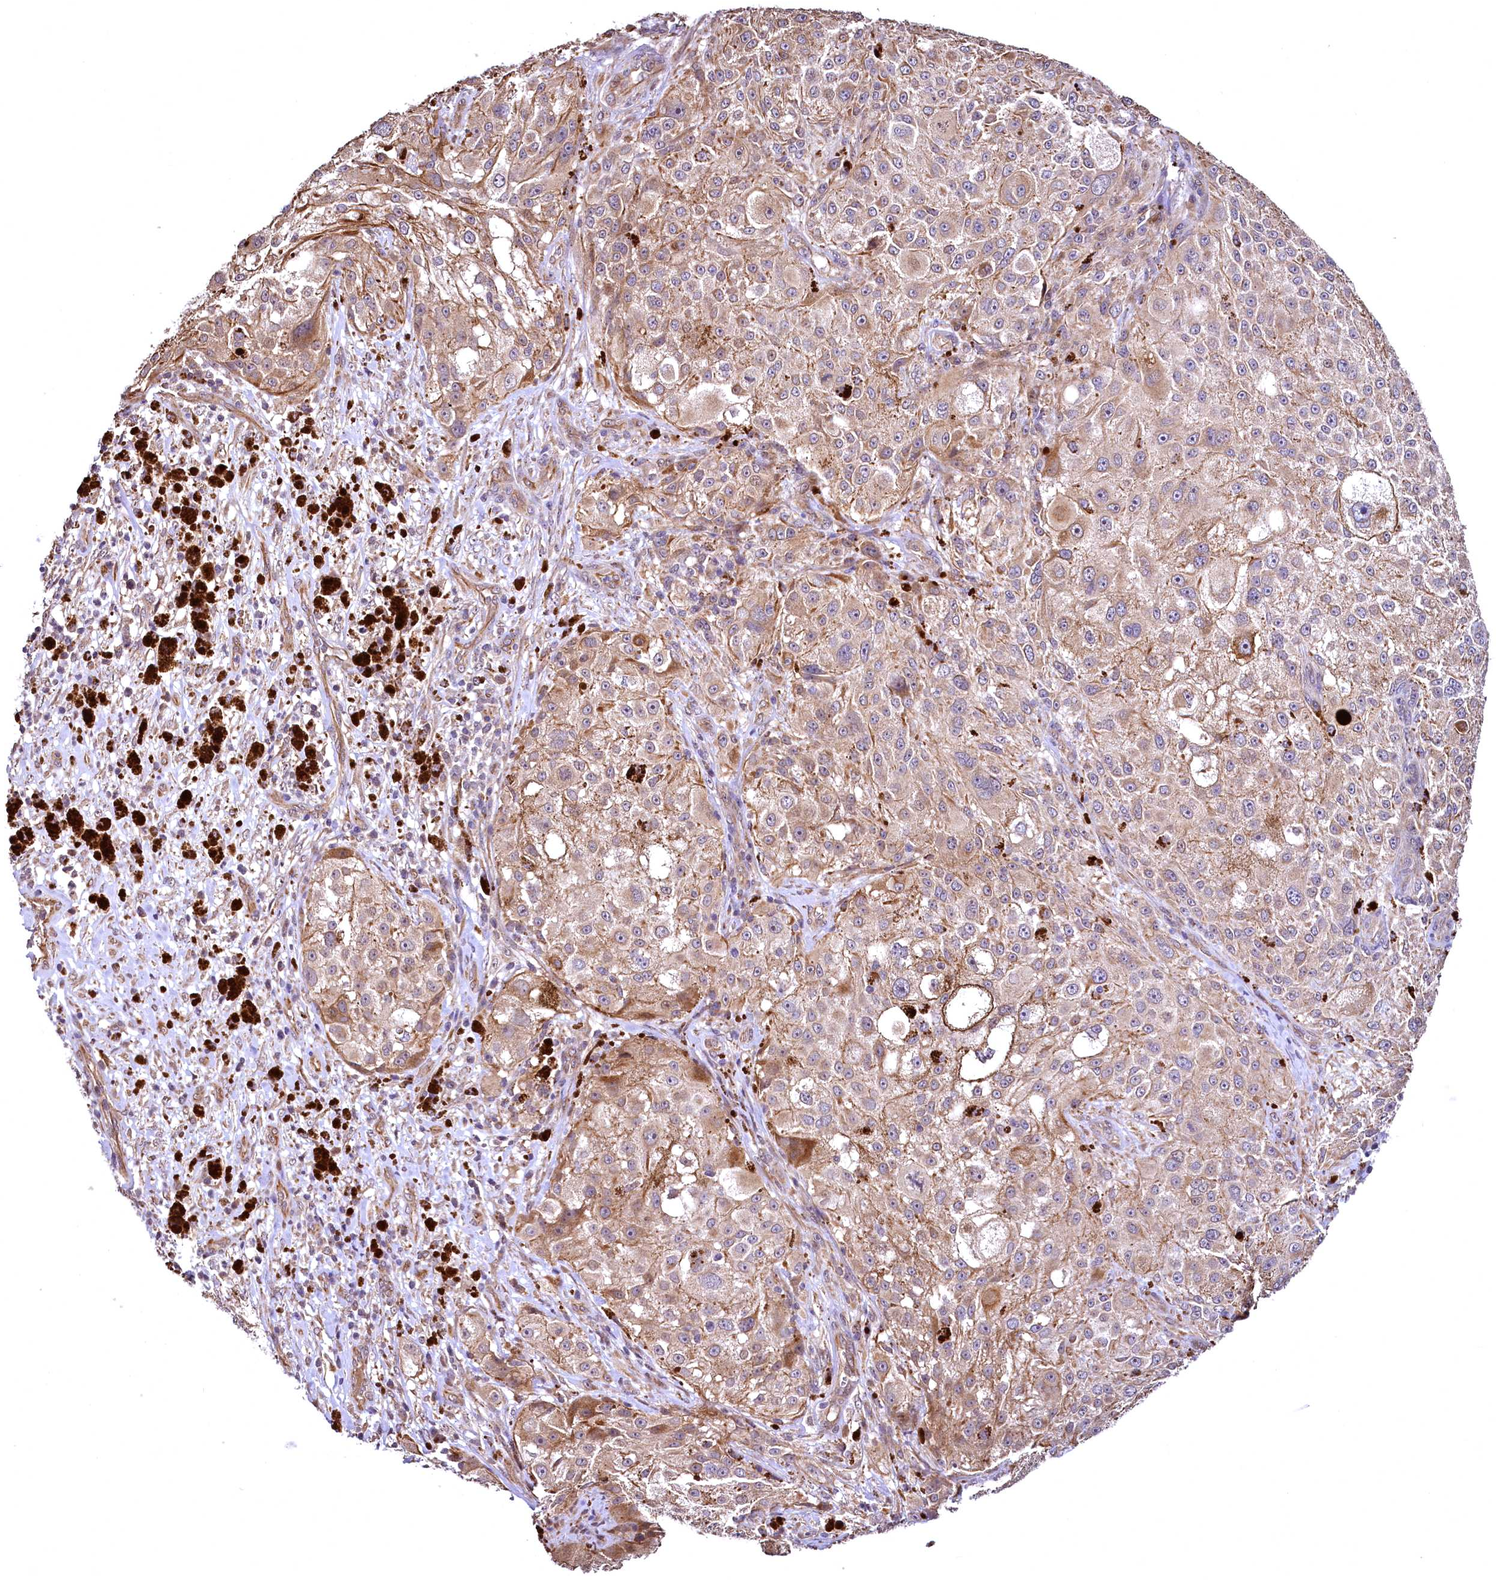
{"staining": {"intensity": "weak", "quantity": ">75%", "location": "cytoplasmic/membranous"}, "tissue": "melanoma", "cell_type": "Tumor cells", "image_type": "cancer", "snomed": [{"axis": "morphology", "description": "Necrosis, NOS"}, {"axis": "morphology", "description": "Malignant melanoma, NOS"}, {"axis": "topography", "description": "Skin"}], "caption": "DAB immunohistochemical staining of human melanoma demonstrates weak cytoplasmic/membranous protein positivity in approximately >75% of tumor cells.", "gene": "TBCEL", "patient": {"sex": "female", "age": 87}}